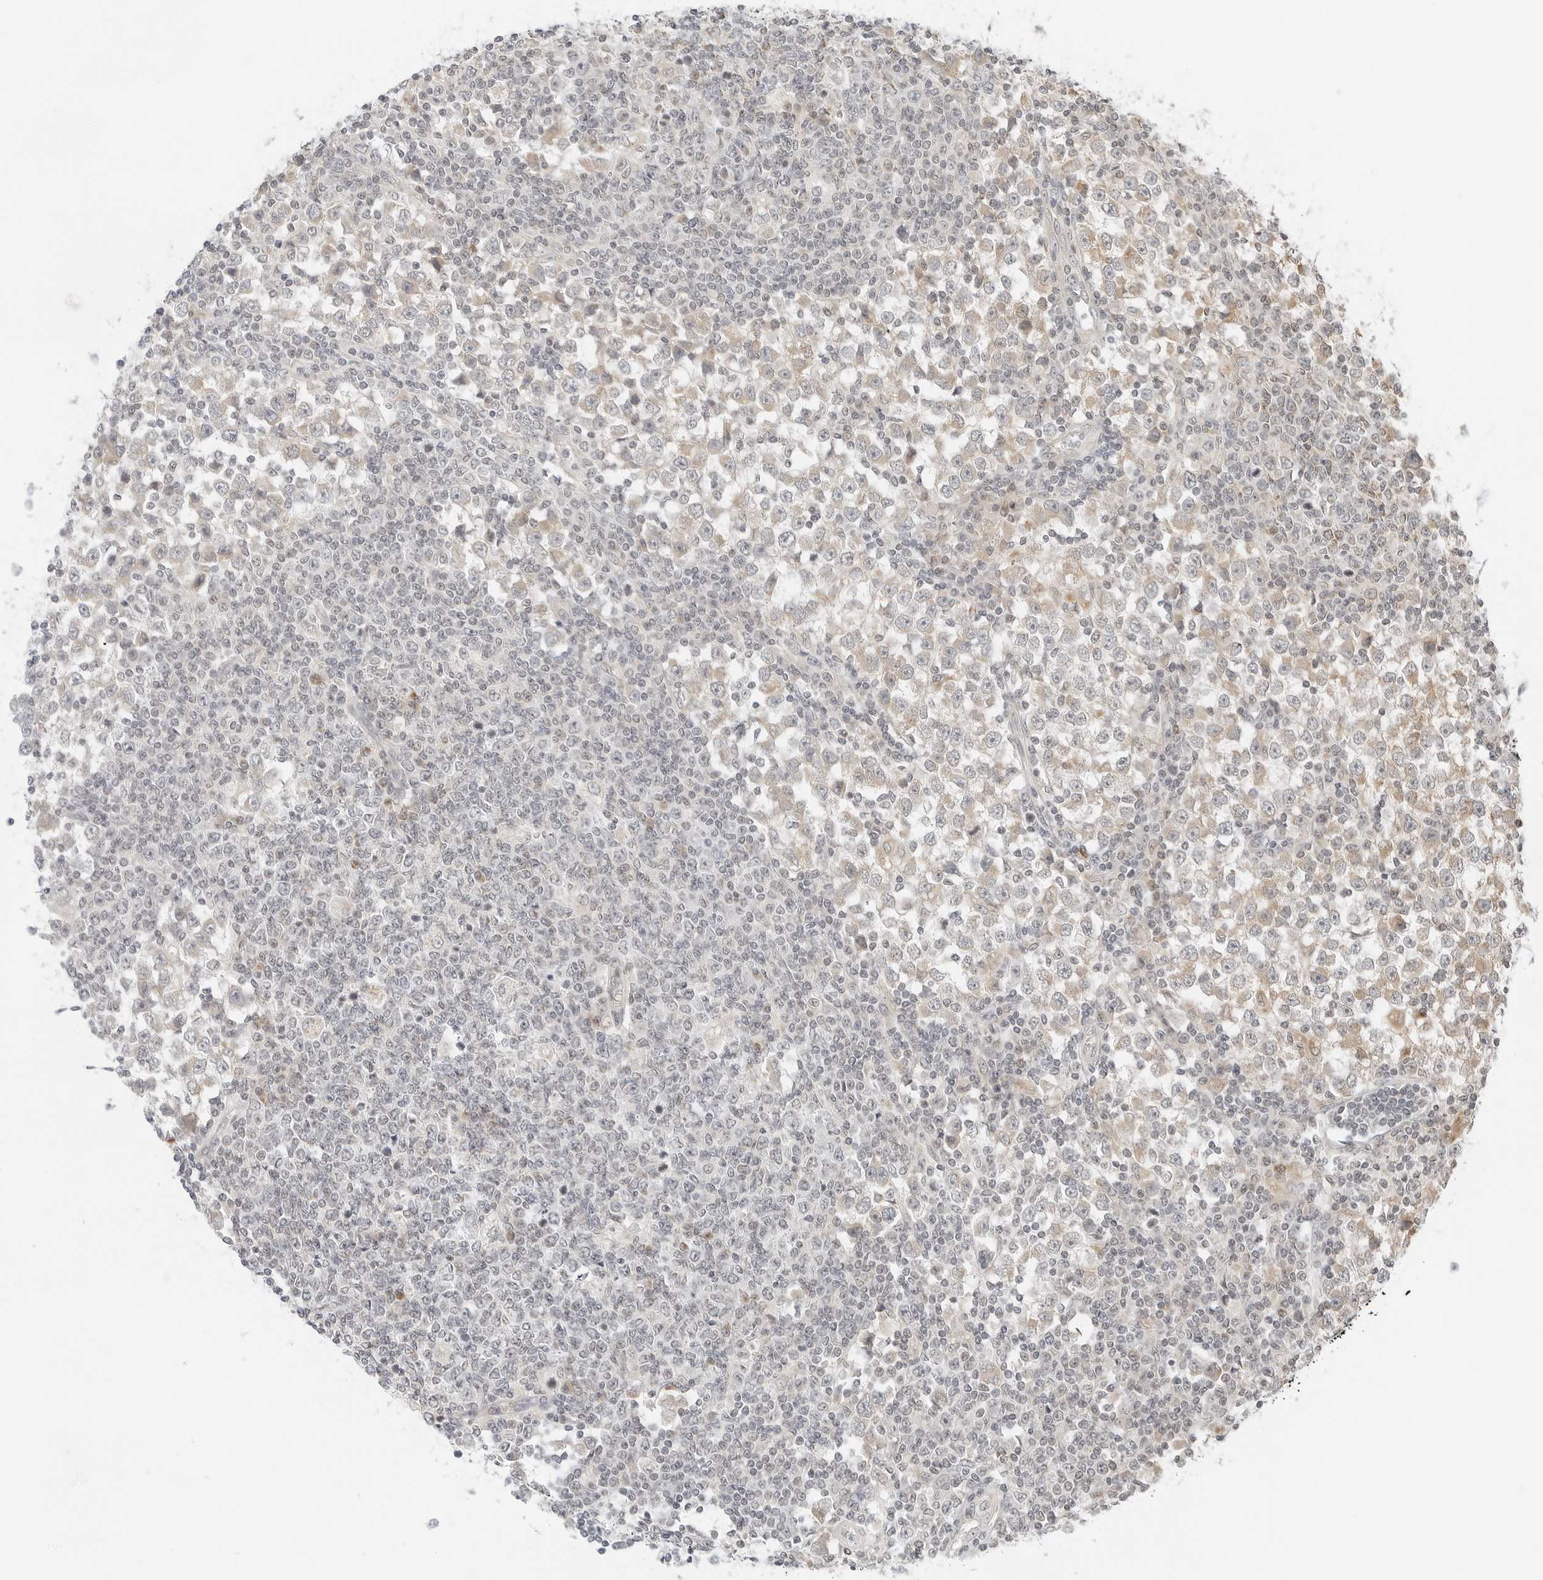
{"staining": {"intensity": "weak", "quantity": "25%-75%", "location": "cytoplasmic/membranous"}, "tissue": "testis cancer", "cell_type": "Tumor cells", "image_type": "cancer", "snomed": [{"axis": "morphology", "description": "Seminoma, NOS"}, {"axis": "topography", "description": "Testis"}], "caption": "An immunohistochemistry image of tumor tissue is shown. Protein staining in brown highlights weak cytoplasmic/membranous positivity in testis cancer within tumor cells. Immunohistochemistry (ihc) stains the protein in brown and the nuclei are stained blue.", "gene": "IQCC", "patient": {"sex": "male", "age": 65}}